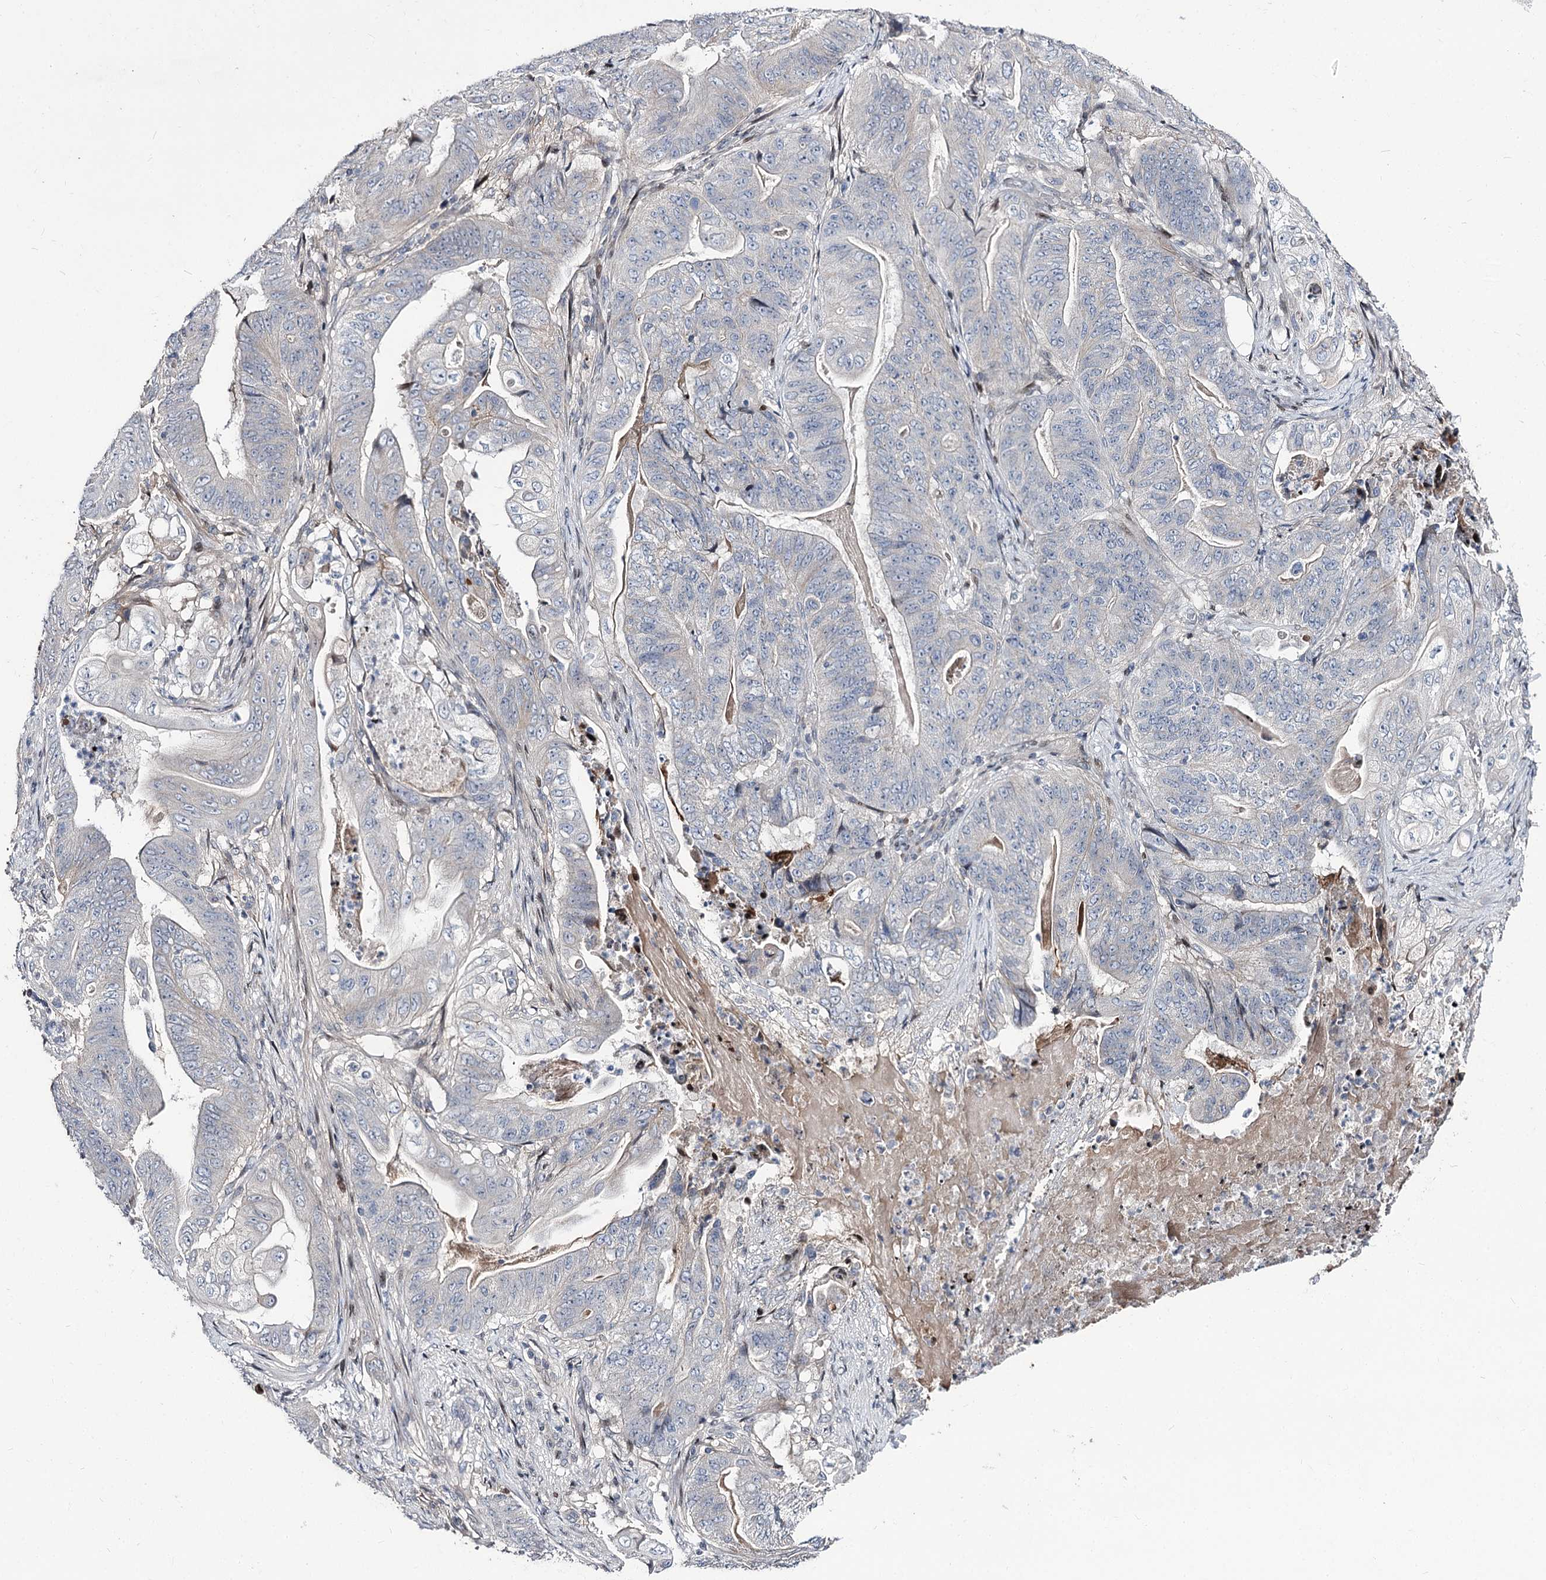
{"staining": {"intensity": "negative", "quantity": "none", "location": "none"}, "tissue": "stomach cancer", "cell_type": "Tumor cells", "image_type": "cancer", "snomed": [{"axis": "morphology", "description": "Adenocarcinoma, NOS"}, {"axis": "topography", "description": "Stomach"}], "caption": "IHC of stomach cancer displays no expression in tumor cells. (Brightfield microscopy of DAB immunohistochemistry at high magnification).", "gene": "ITFG2", "patient": {"sex": "female", "age": 73}}